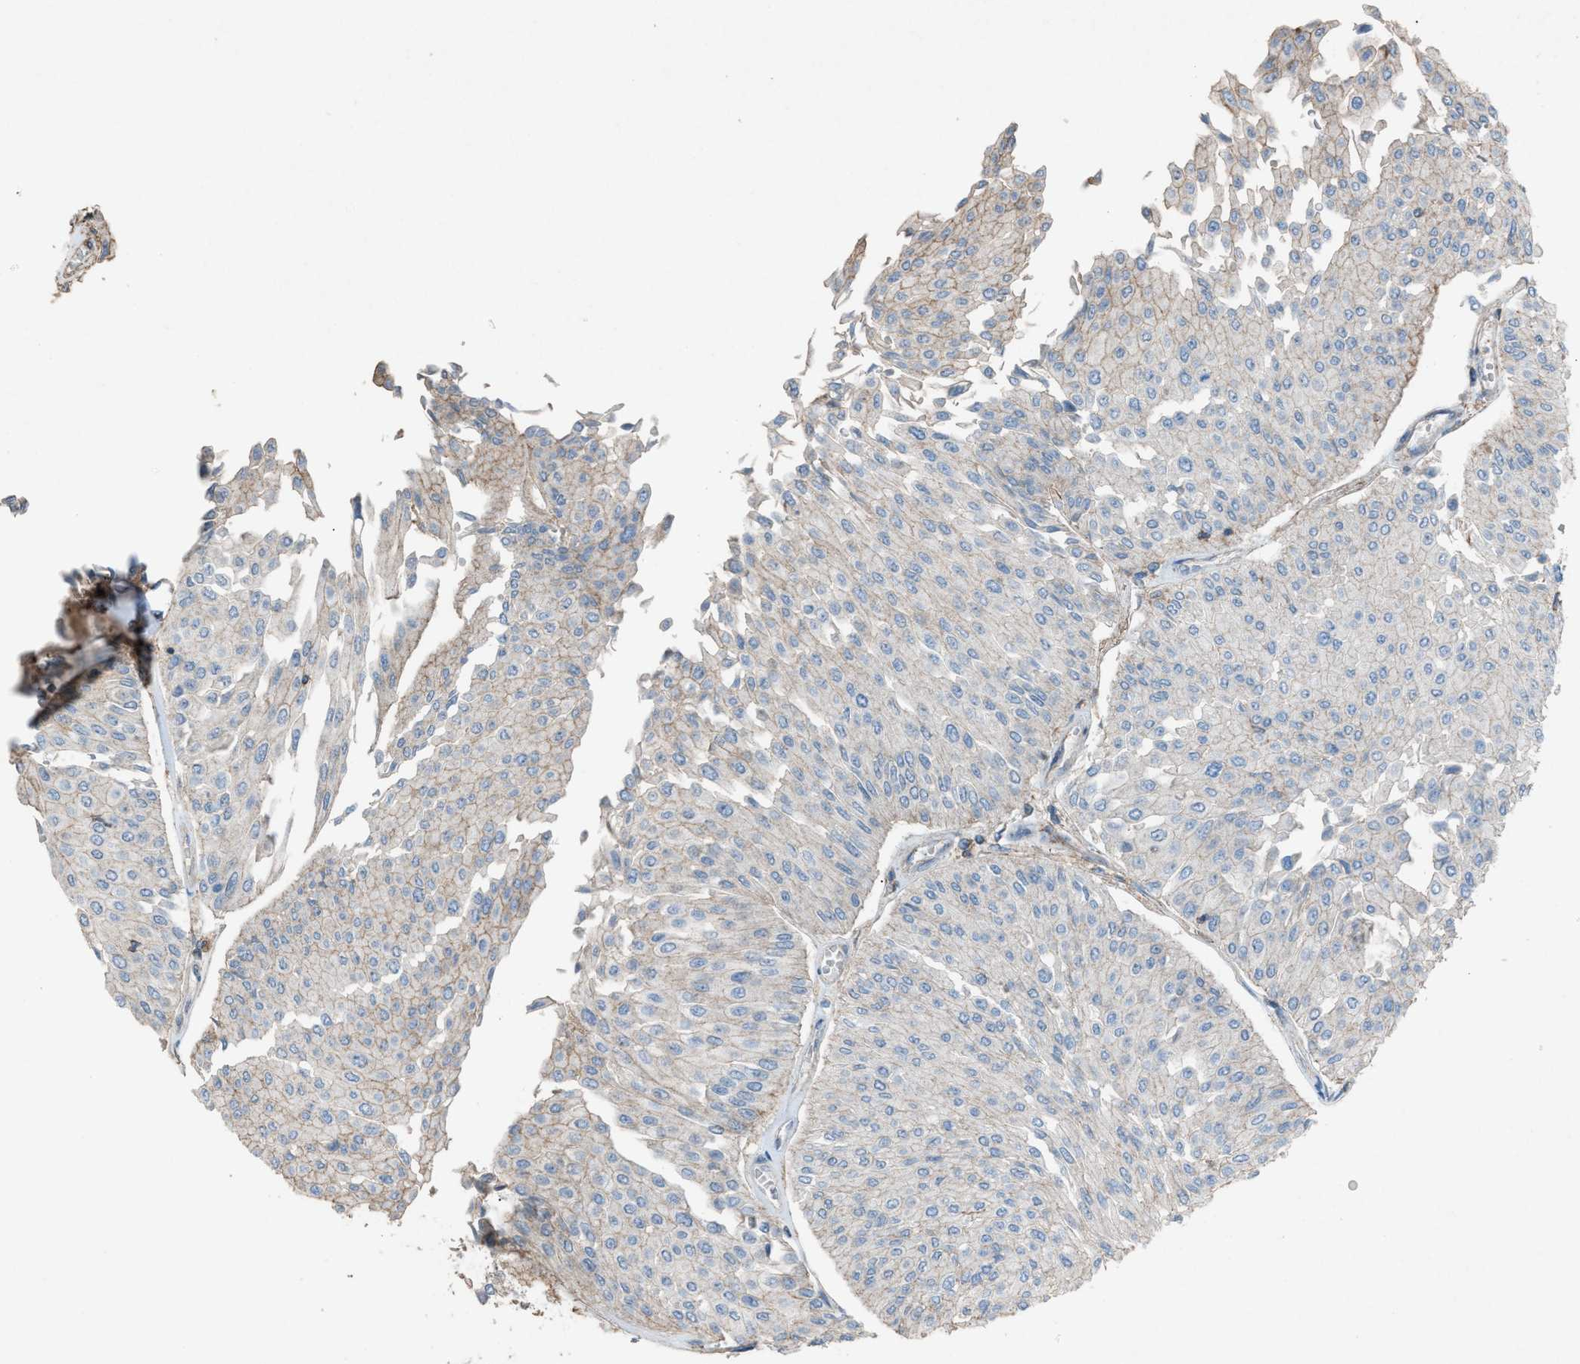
{"staining": {"intensity": "weak", "quantity": "<25%", "location": "cytoplasmic/membranous"}, "tissue": "urothelial cancer", "cell_type": "Tumor cells", "image_type": "cancer", "snomed": [{"axis": "morphology", "description": "Urothelial carcinoma, Low grade"}, {"axis": "topography", "description": "Urinary bladder"}], "caption": "Human urothelial carcinoma (low-grade) stained for a protein using IHC demonstrates no staining in tumor cells.", "gene": "NCK2", "patient": {"sex": "male", "age": 67}}